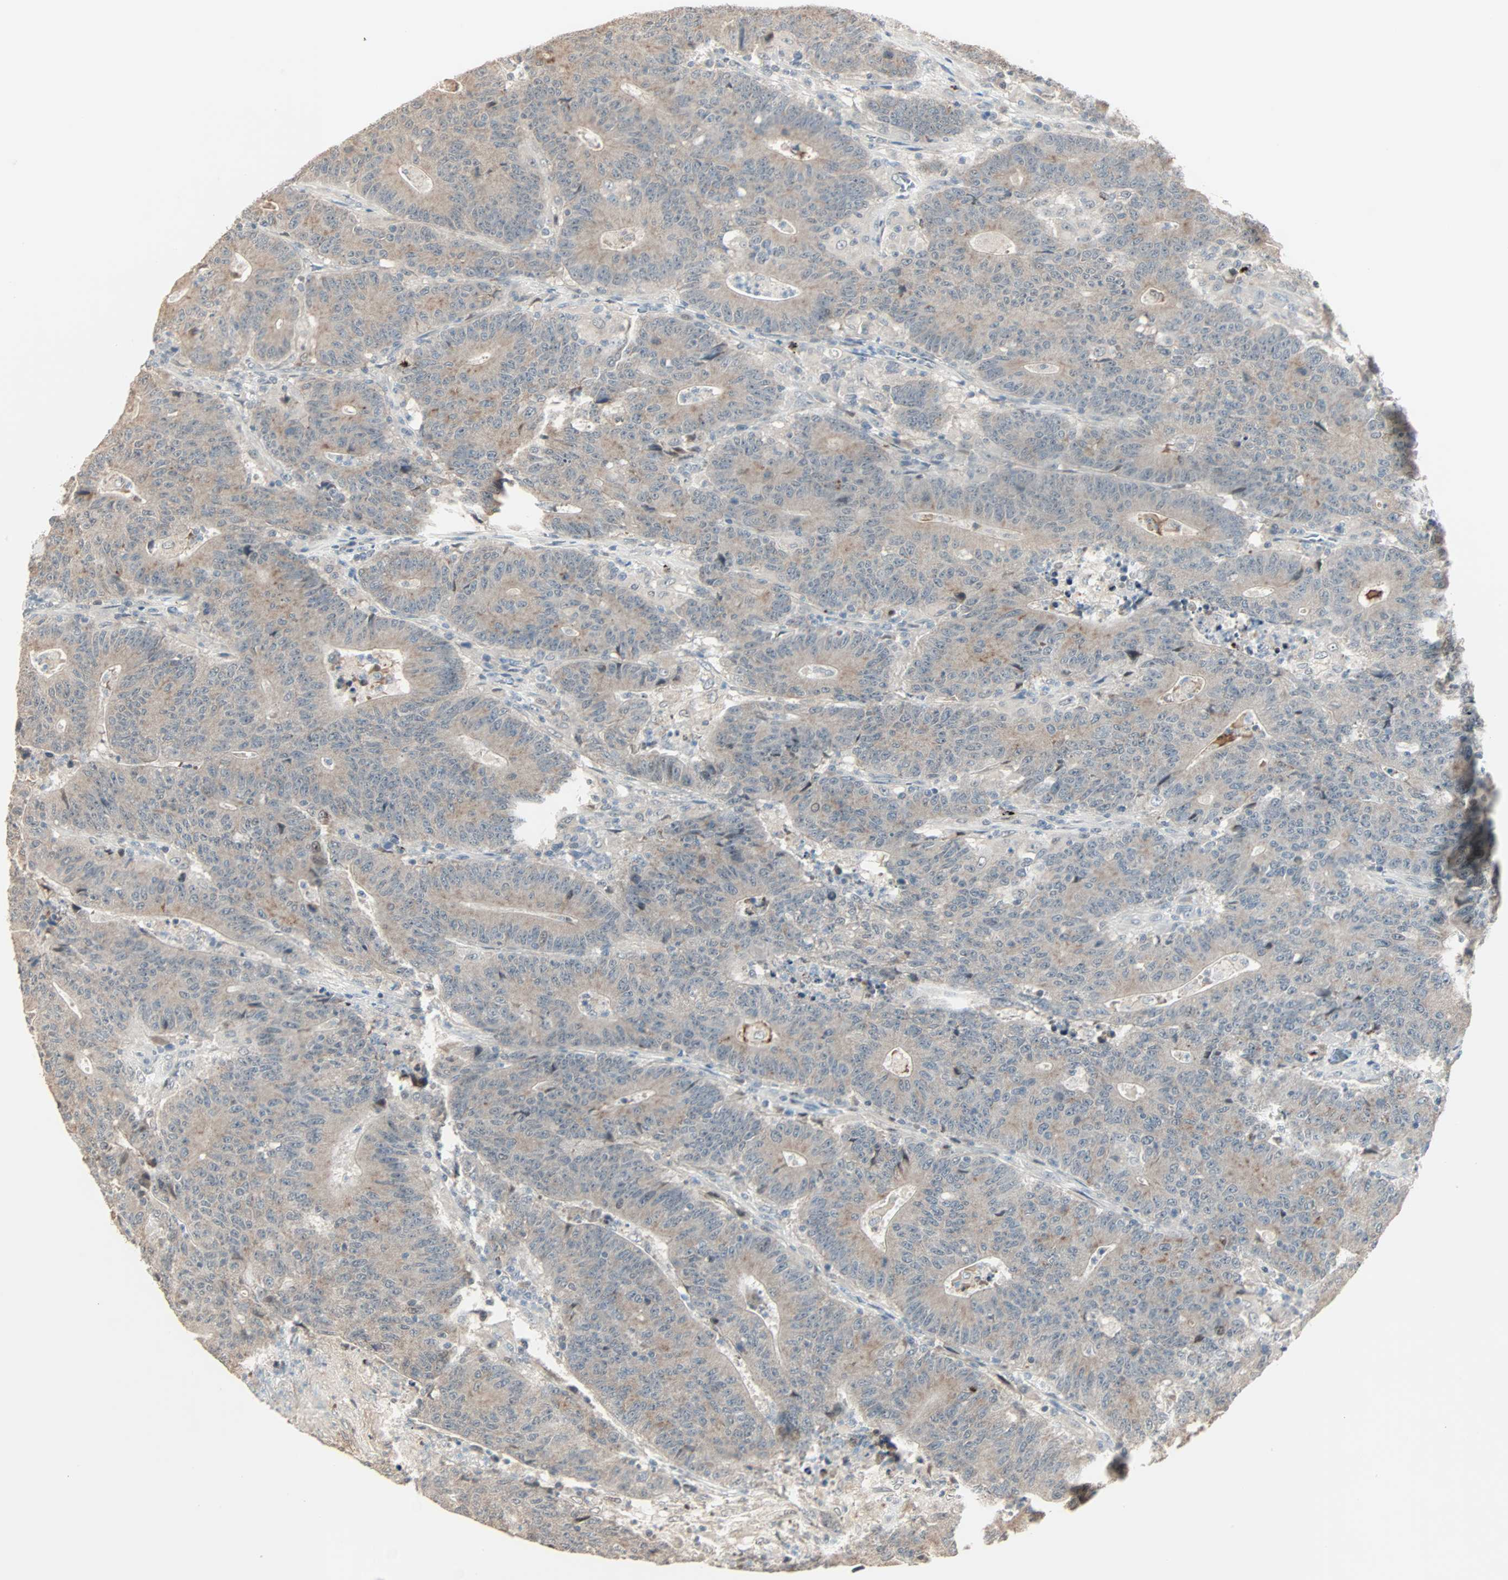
{"staining": {"intensity": "weak", "quantity": ">75%", "location": "cytoplasmic/membranous,nuclear"}, "tissue": "colorectal cancer", "cell_type": "Tumor cells", "image_type": "cancer", "snomed": [{"axis": "morphology", "description": "Normal tissue, NOS"}, {"axis": "morphology", "description": "Adenocarcinoma, NOS"}, {"axis": "topography", "description": "Colon"}], "caption": "Colorectal cancer stained with immunohistochemistry (IHC) displays weak cytoplasmic/membranous and nuclear expression in approximately >75% of tumor cells.", "gene": "KDM4A", "patient": {"sex": "female", "age": 75}}